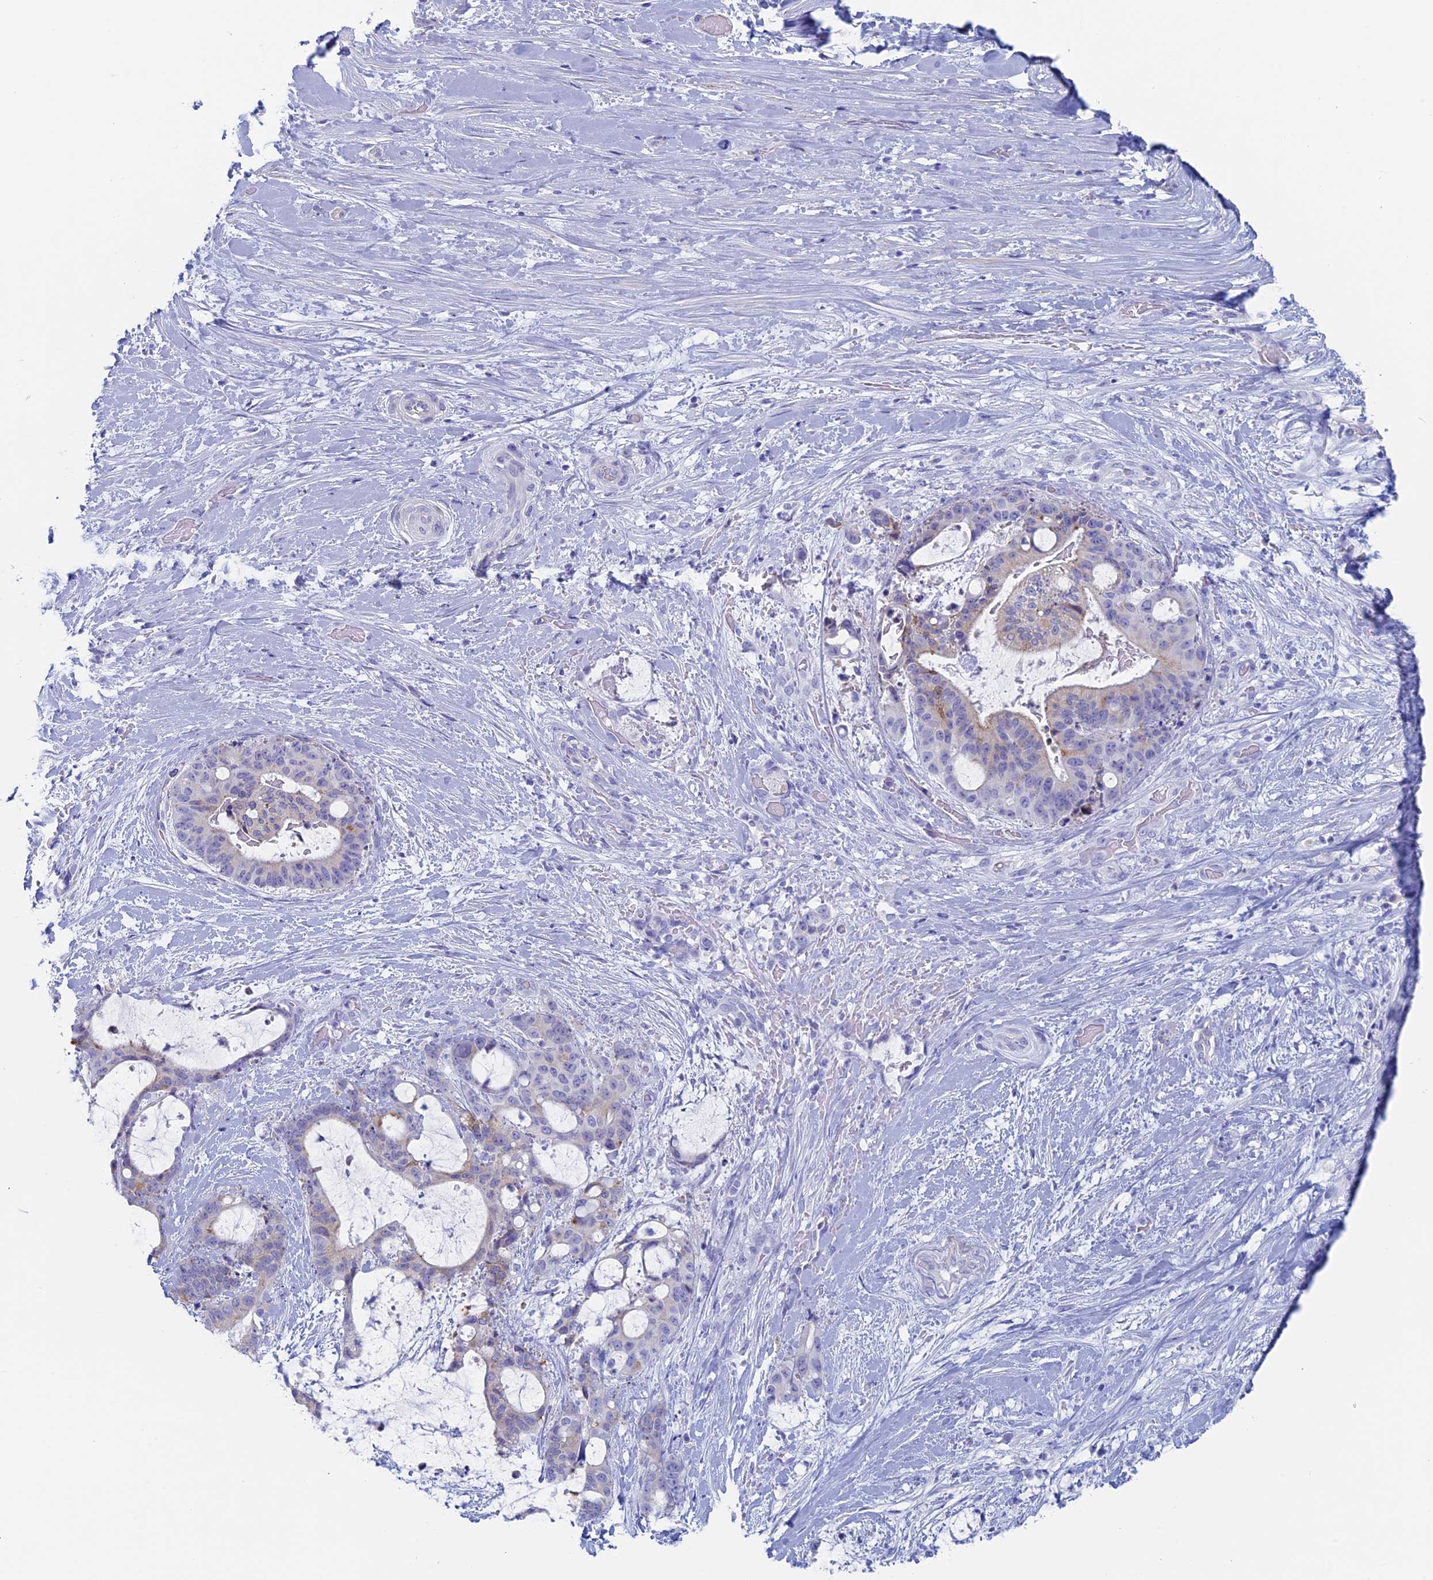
{"staining": {"intensity": "negative", "quantity": "none", "location": "none"}, "tissue": "liver cancer", "cell_type": "Tumor cells", "image_type": "cancer", "snomed": [{"axis": "morphology", "description": "Normal tissue, NOS"}, {"axis": "morphology", "description": "Cholangiocarcinoma"}, {"axis": "topography", "description": "Liver"}, {"axis": "topography", "description": "Peripheral nerve tissue"}], "caption": "Immunohistochemistry histopathology image of neoplastic tissue: human liver cholangiocarcinoma stained with DAB (3,3'-diaminobenzidine) exhibits no significant protein expression in tumor cells.", "gene": "MAGEB6", "patient": {"sex": "female", "age": 73}}